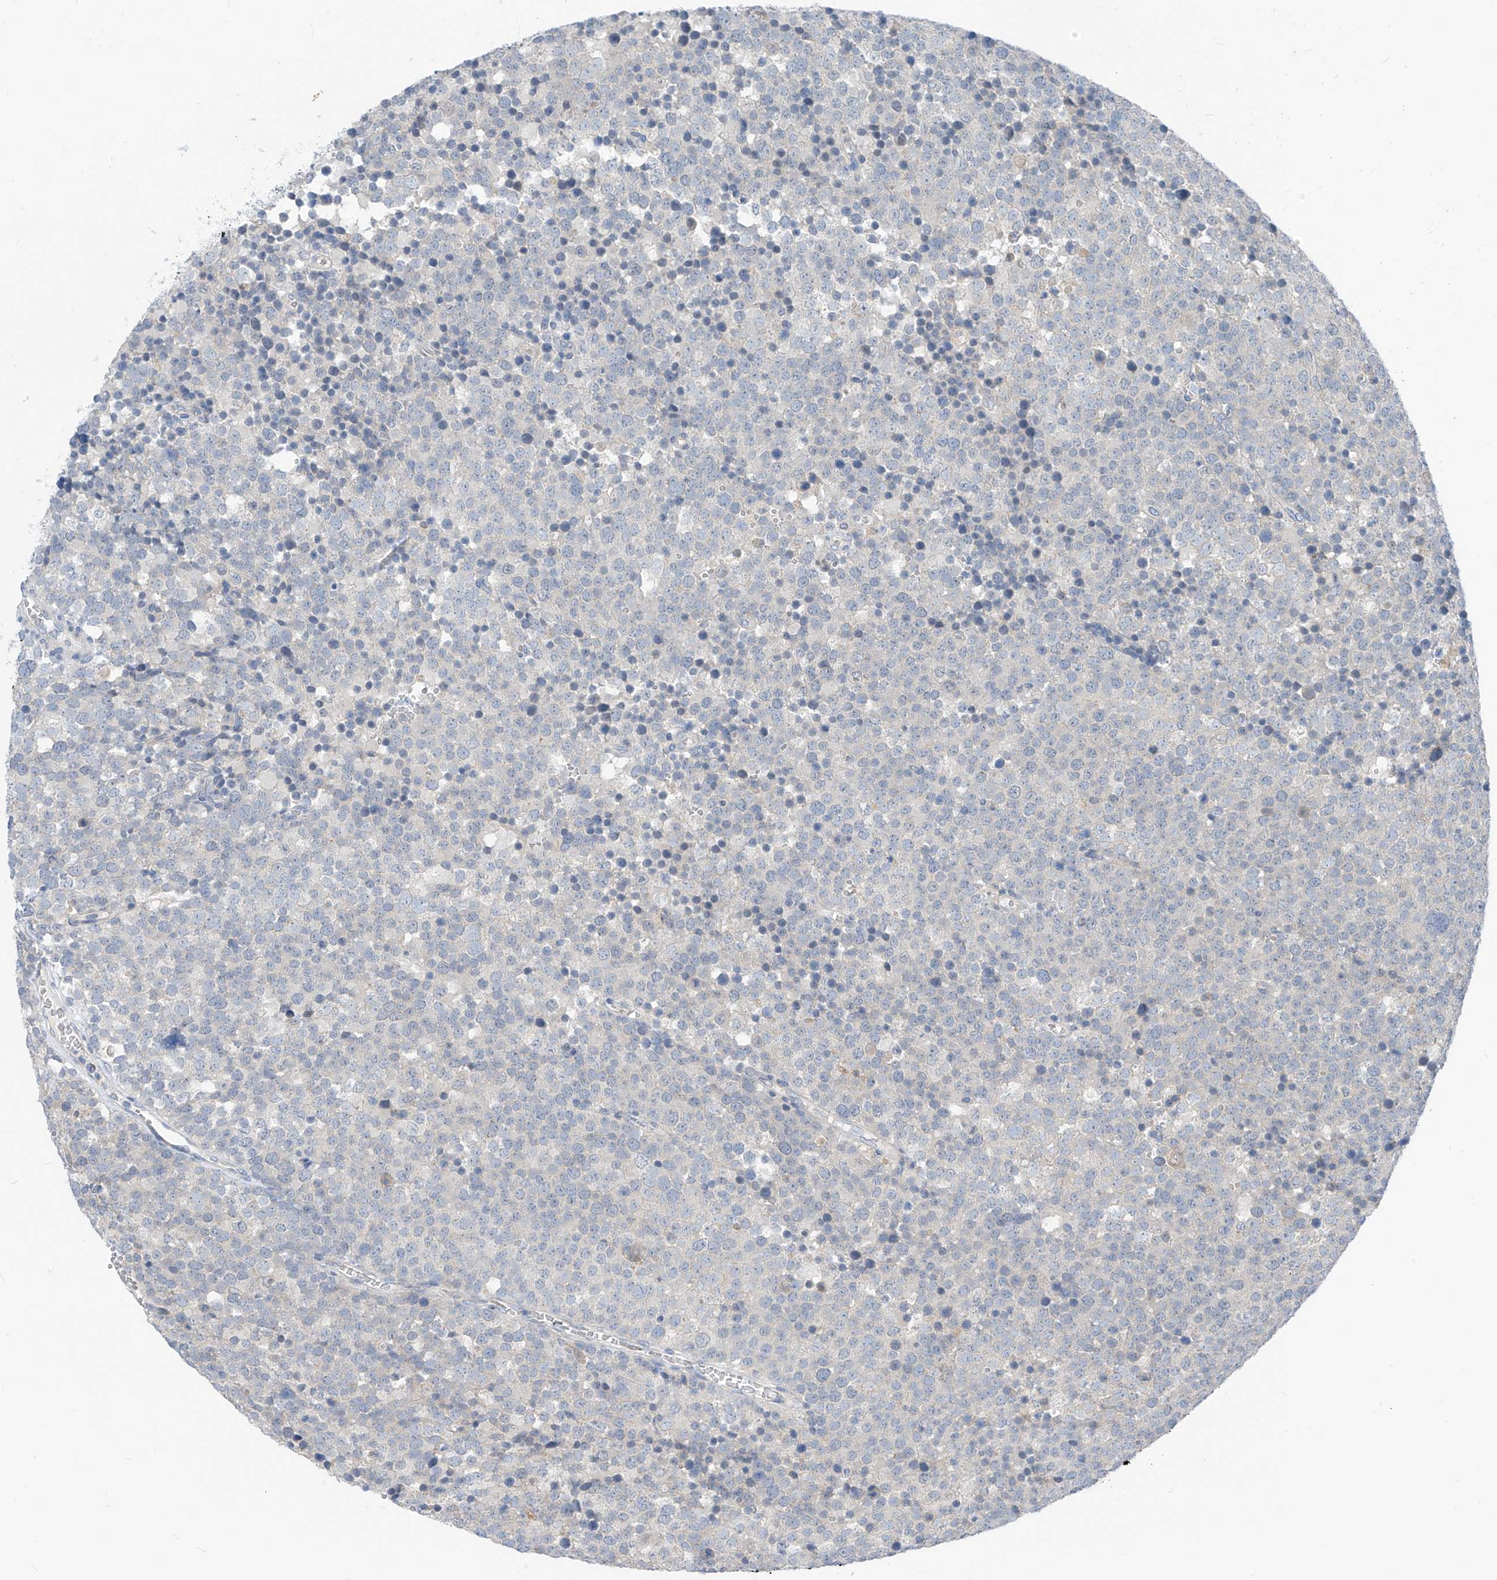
{"staining": {"intensity": "negative", "quantity": "none", "location": "none"}, "tissue": "testis cancer", "cell_type": "Tumor cells", "image_type": "cancer", "snomed": [{"axis": "morphology", "description": "Seminoma, NOS"}, {"axis": "topography", "description": "Testis"}], "caption": "Testis cancer (seminoma) was stained to show a protein in brown. There is no significant positivity in tumor cells. (DAB (3,3'-diaminobenzidine) IHC with hematoxylin counter stain).", "gene": "LDAH", "patient": {"sex": "male", "age": 71}}